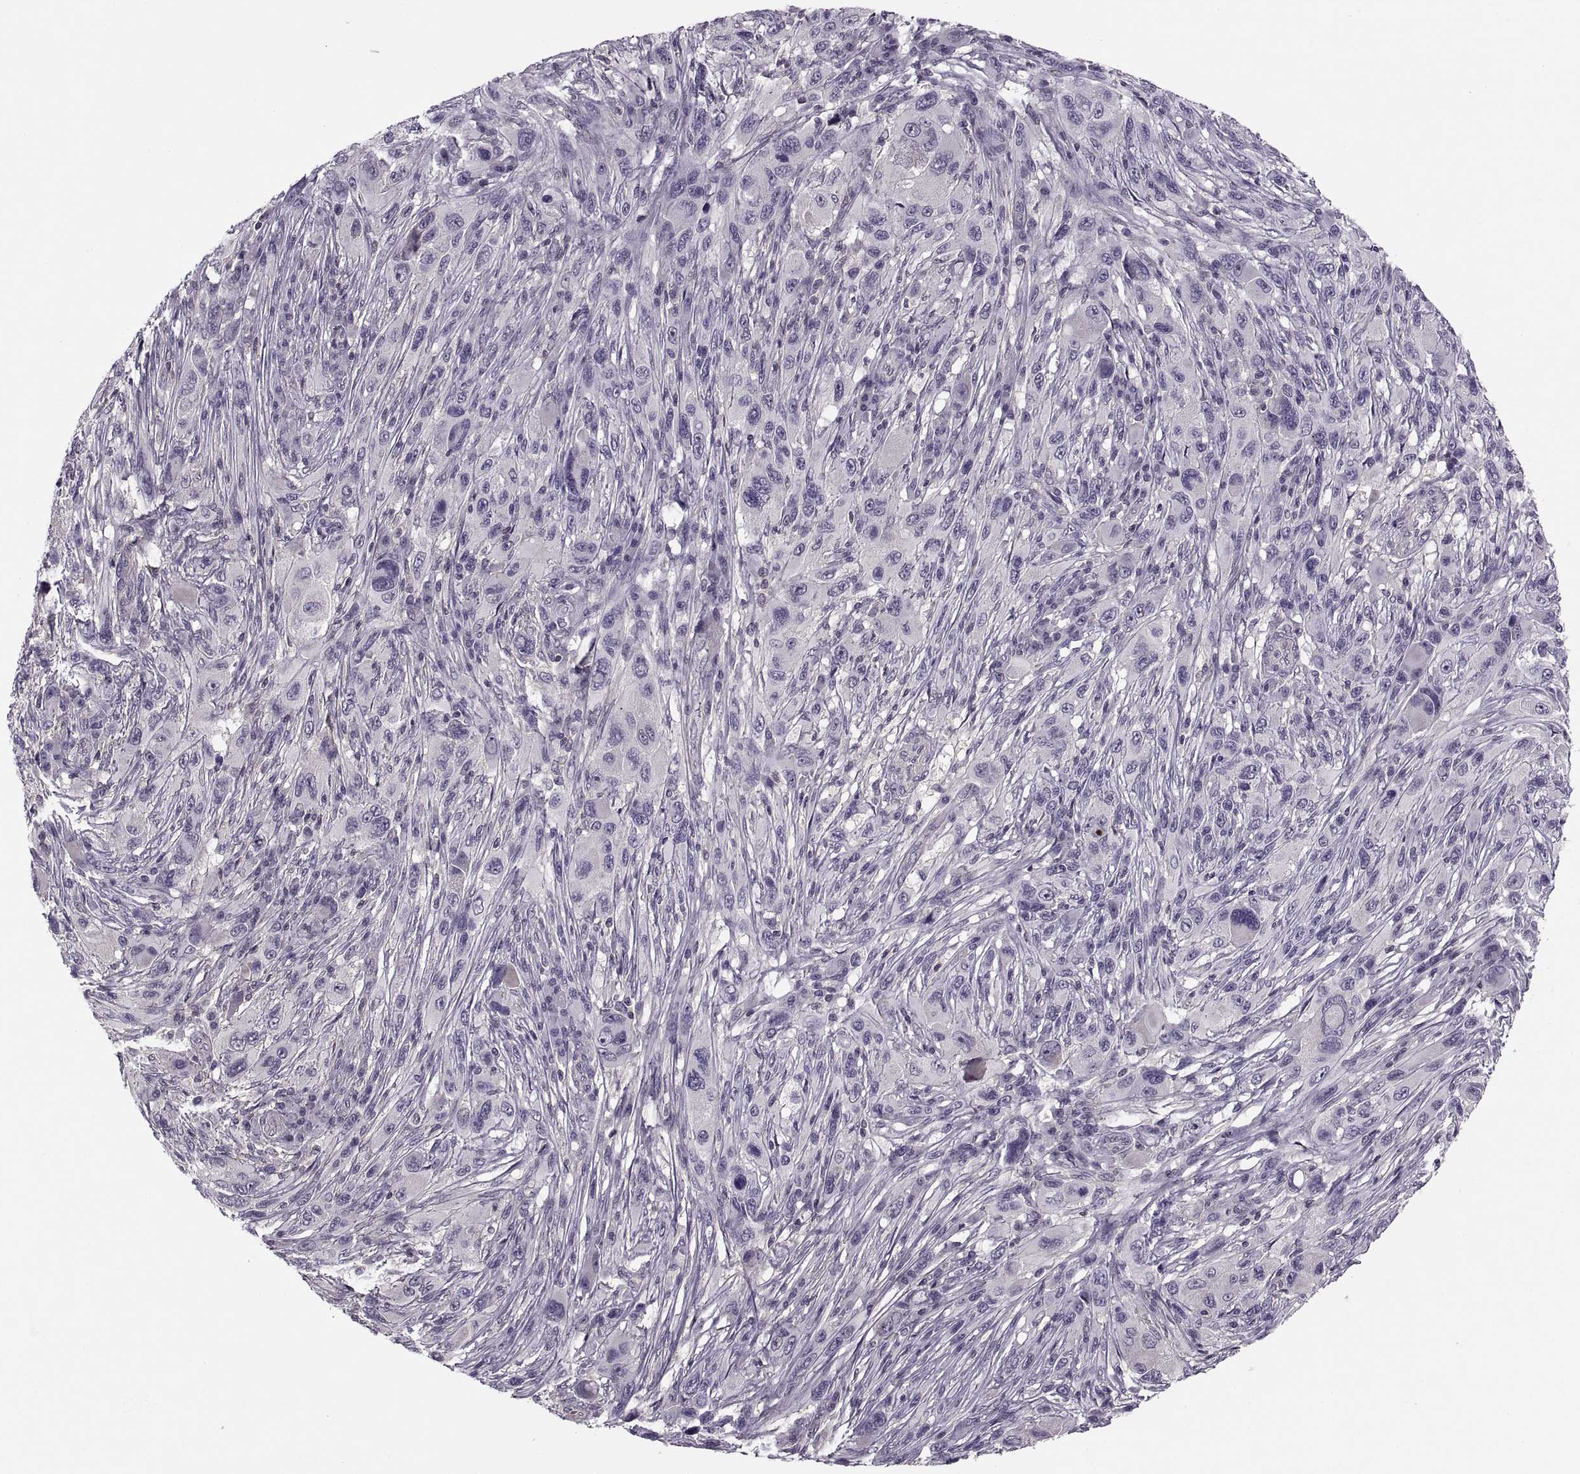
{"staining": {"intensity": "negative", "quantity": "none", "location": "none"}, "tissue": "melanoma", "cell_type": "Tumor cells", "image_type": "cancer", "snomed": [{"axis": "morphology", "description": "Malignant melanoma, NOS"}, {"axis": "topography", "description": "Skin"}], "caption": "This is a histopathology image of immunohistochemistry staining of melanoma, which shows no staining in tumor cells.", "gene": "LUZP2", "patient": {"sex": "male", "age": 53}}